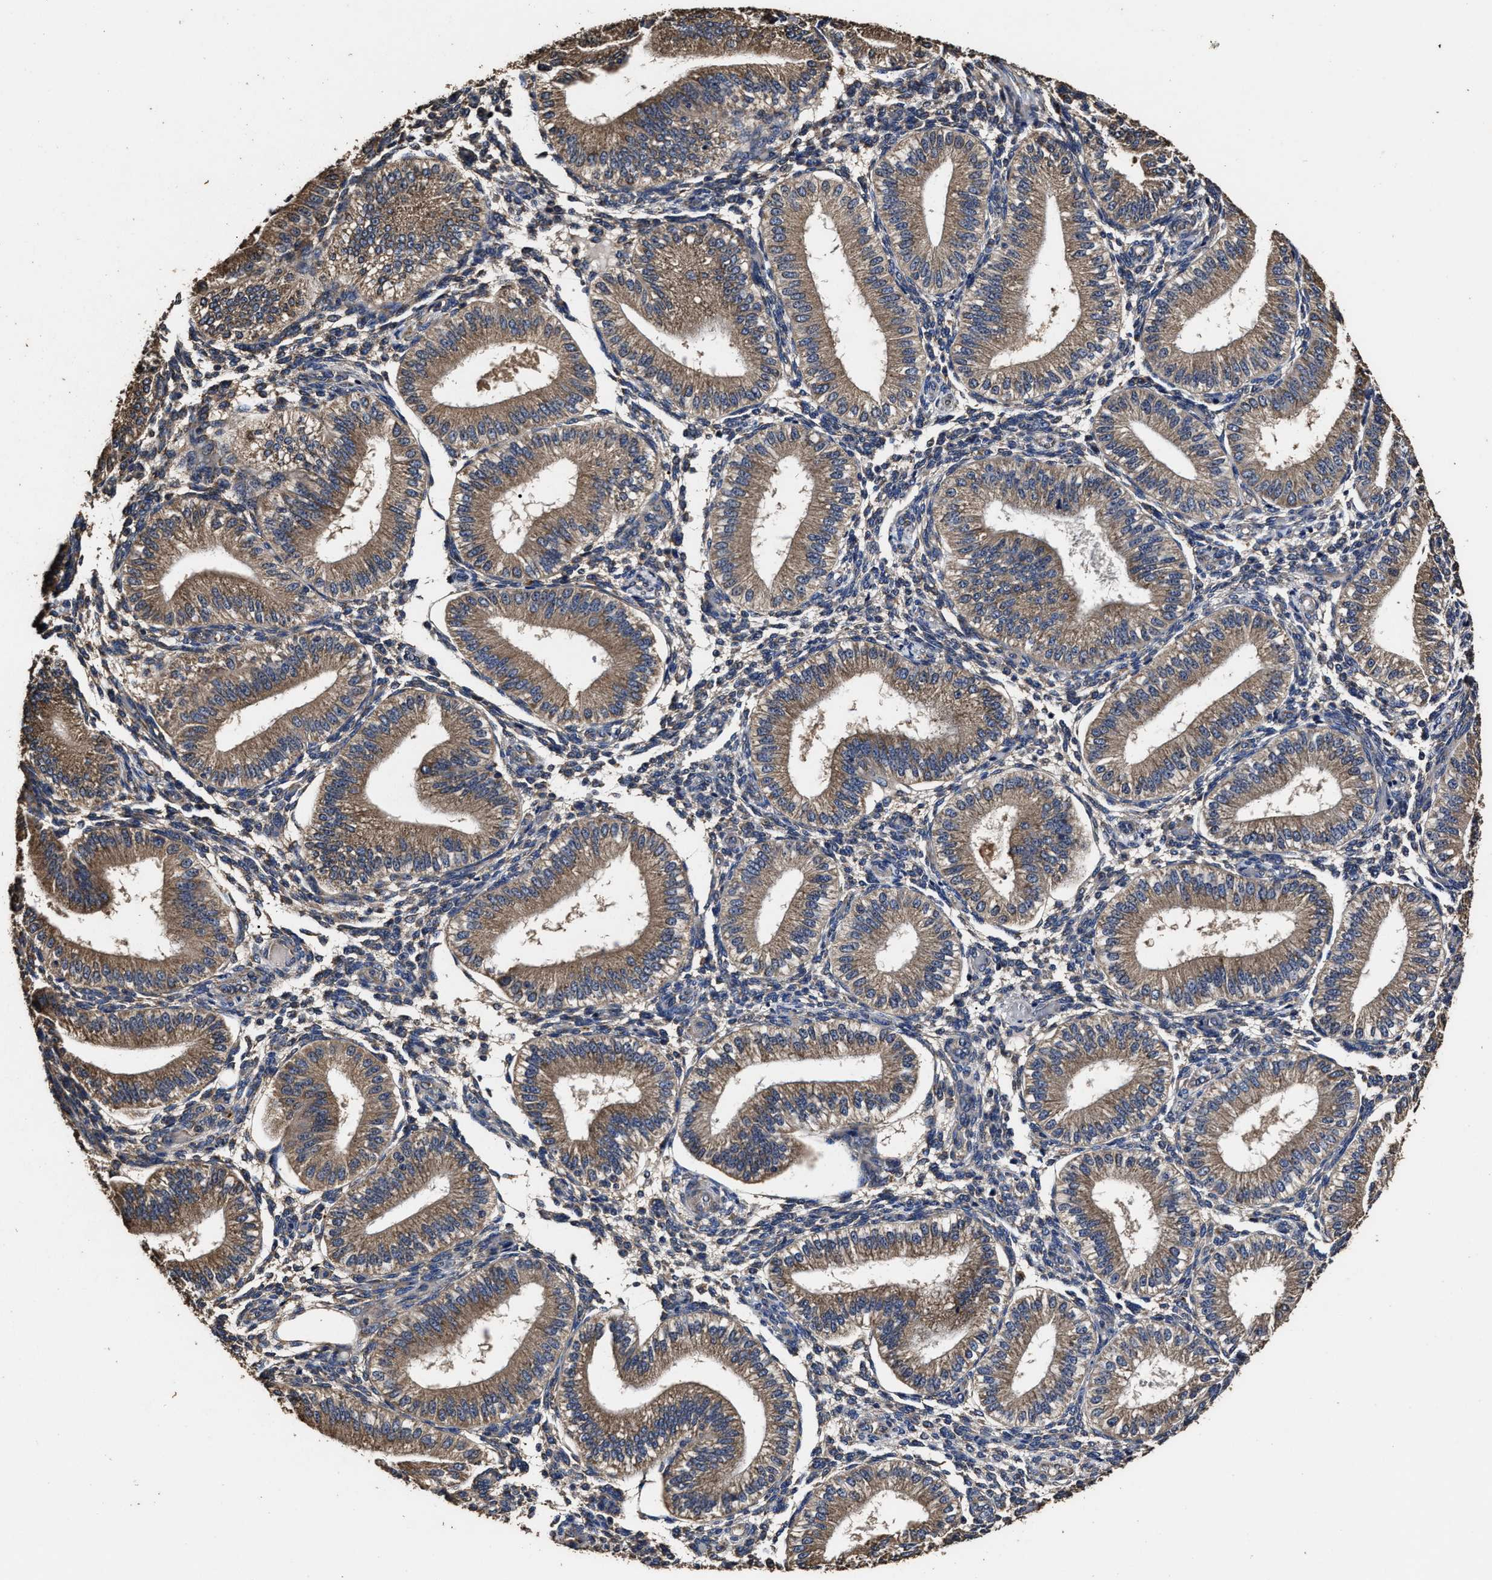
{"staining": {"intensity": "negative", "quantity": "none", "location": "none"}, "tissue": "endometrium", "cell_type": "Cells in endometrial stroma", "image_type": "normal", "snomed": [{"axis": "morphology", "description": "Normal tissue, NOS"}, {"axis": "topography", "description": "Endometrium"}], "caption": "Endometrium stained for a protein using IHC reveals no staining cells in endometrial stroma.", "gene": "PPM1K", "patient": {"sex": "female", "age": 39}}